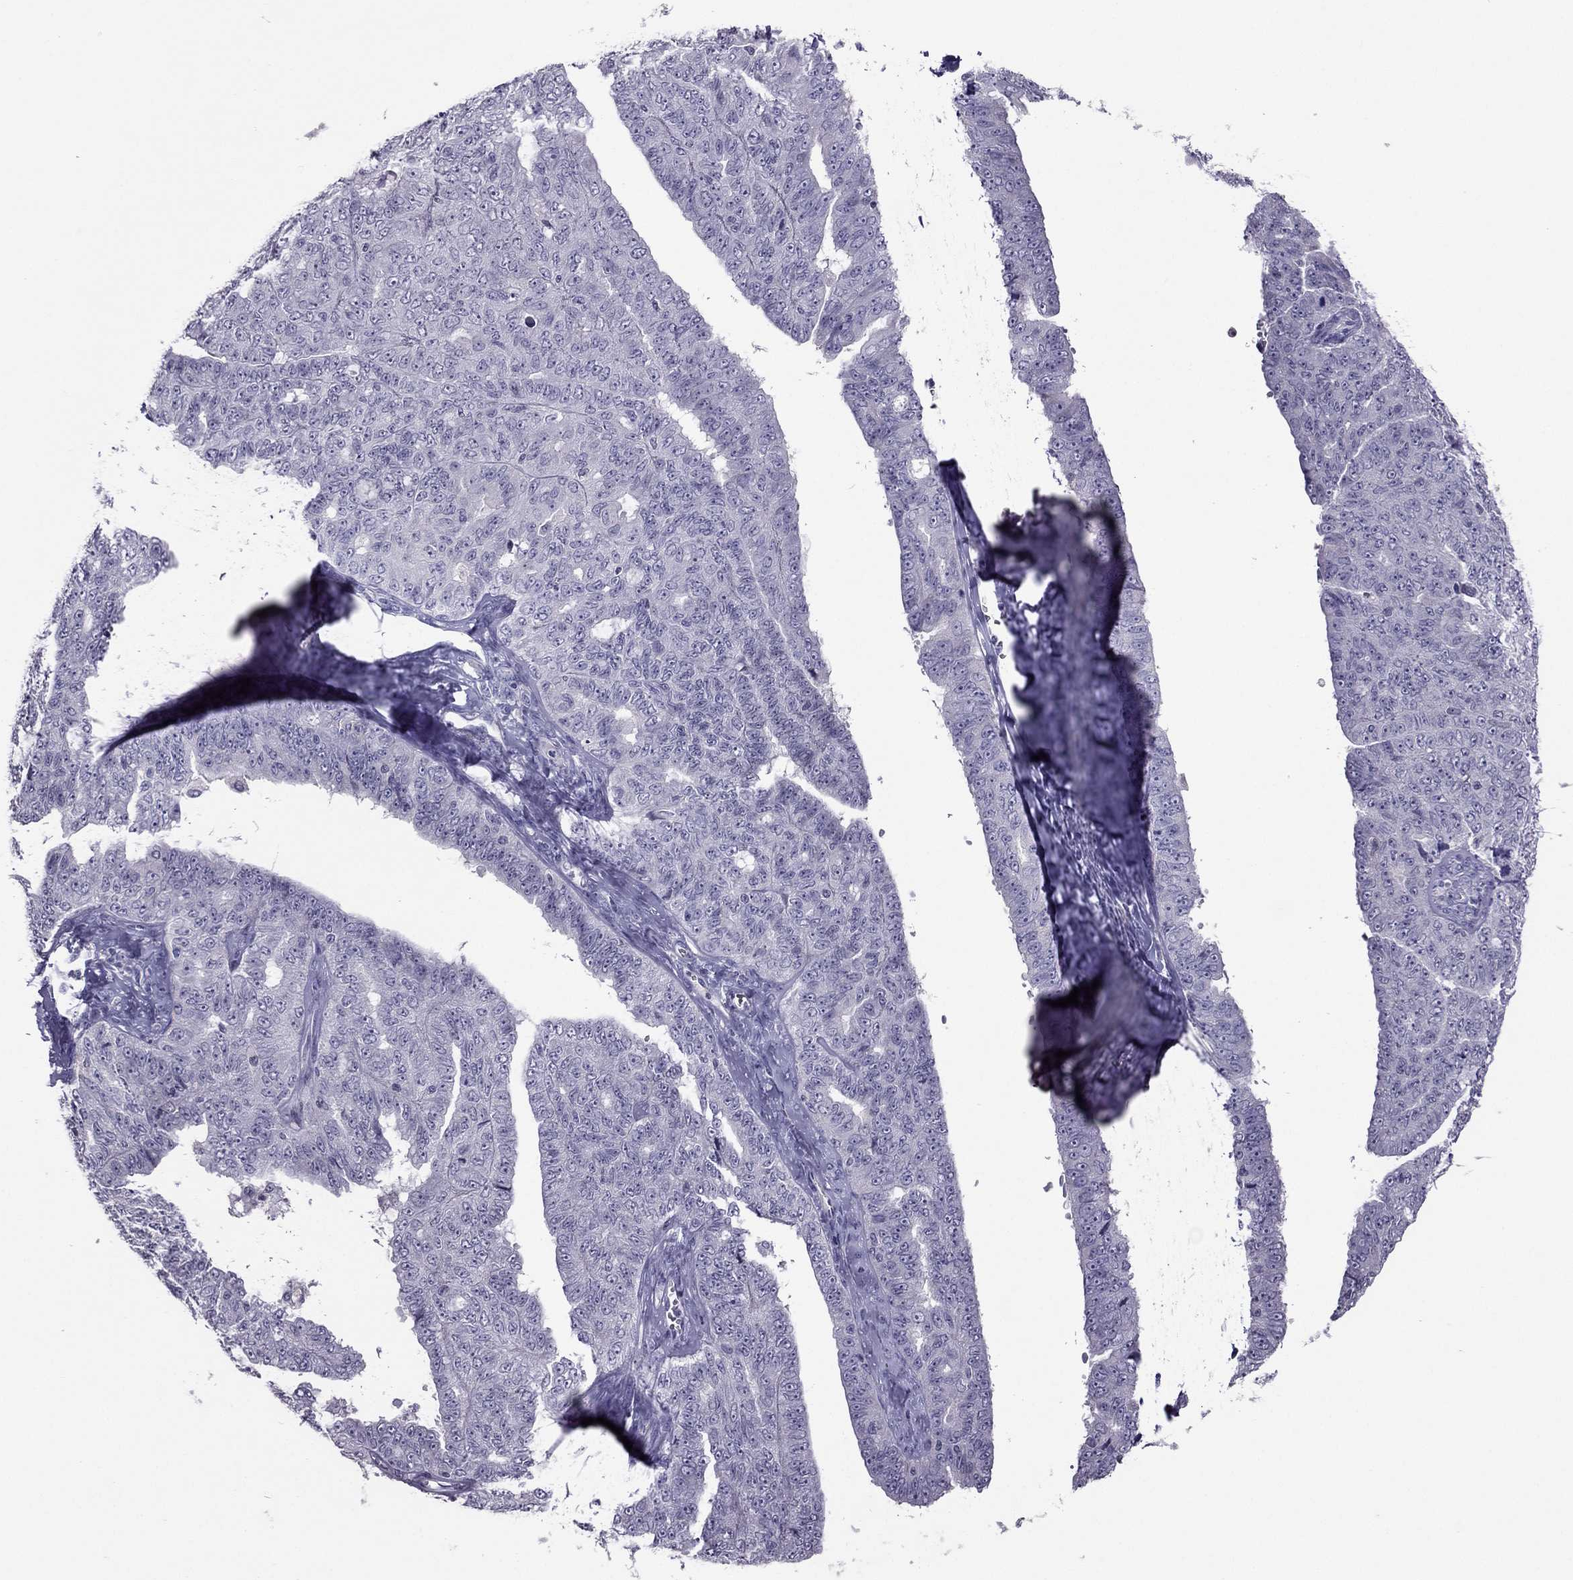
{"staining": {"intensity": "negative", "quantity": "none", "location": "none"}, "tissue": "ovarian cancer", "cell_type": "Tumor cells", "image_type": "cancer", "snomed": [{"axis": "morphology", "description": "Cystadenocarcinoma, serous, NOS"}, {"axis": "topography", "description": "Ovary"}], "caption": "Tumor cells are negative for protein expression in human ovarian cancer (serous cystadenocarcinoma). (IHC, brightfield microscopy, high magnification).", "gene": "RGS8", "patient": {"sex": "female", "age": 71}}